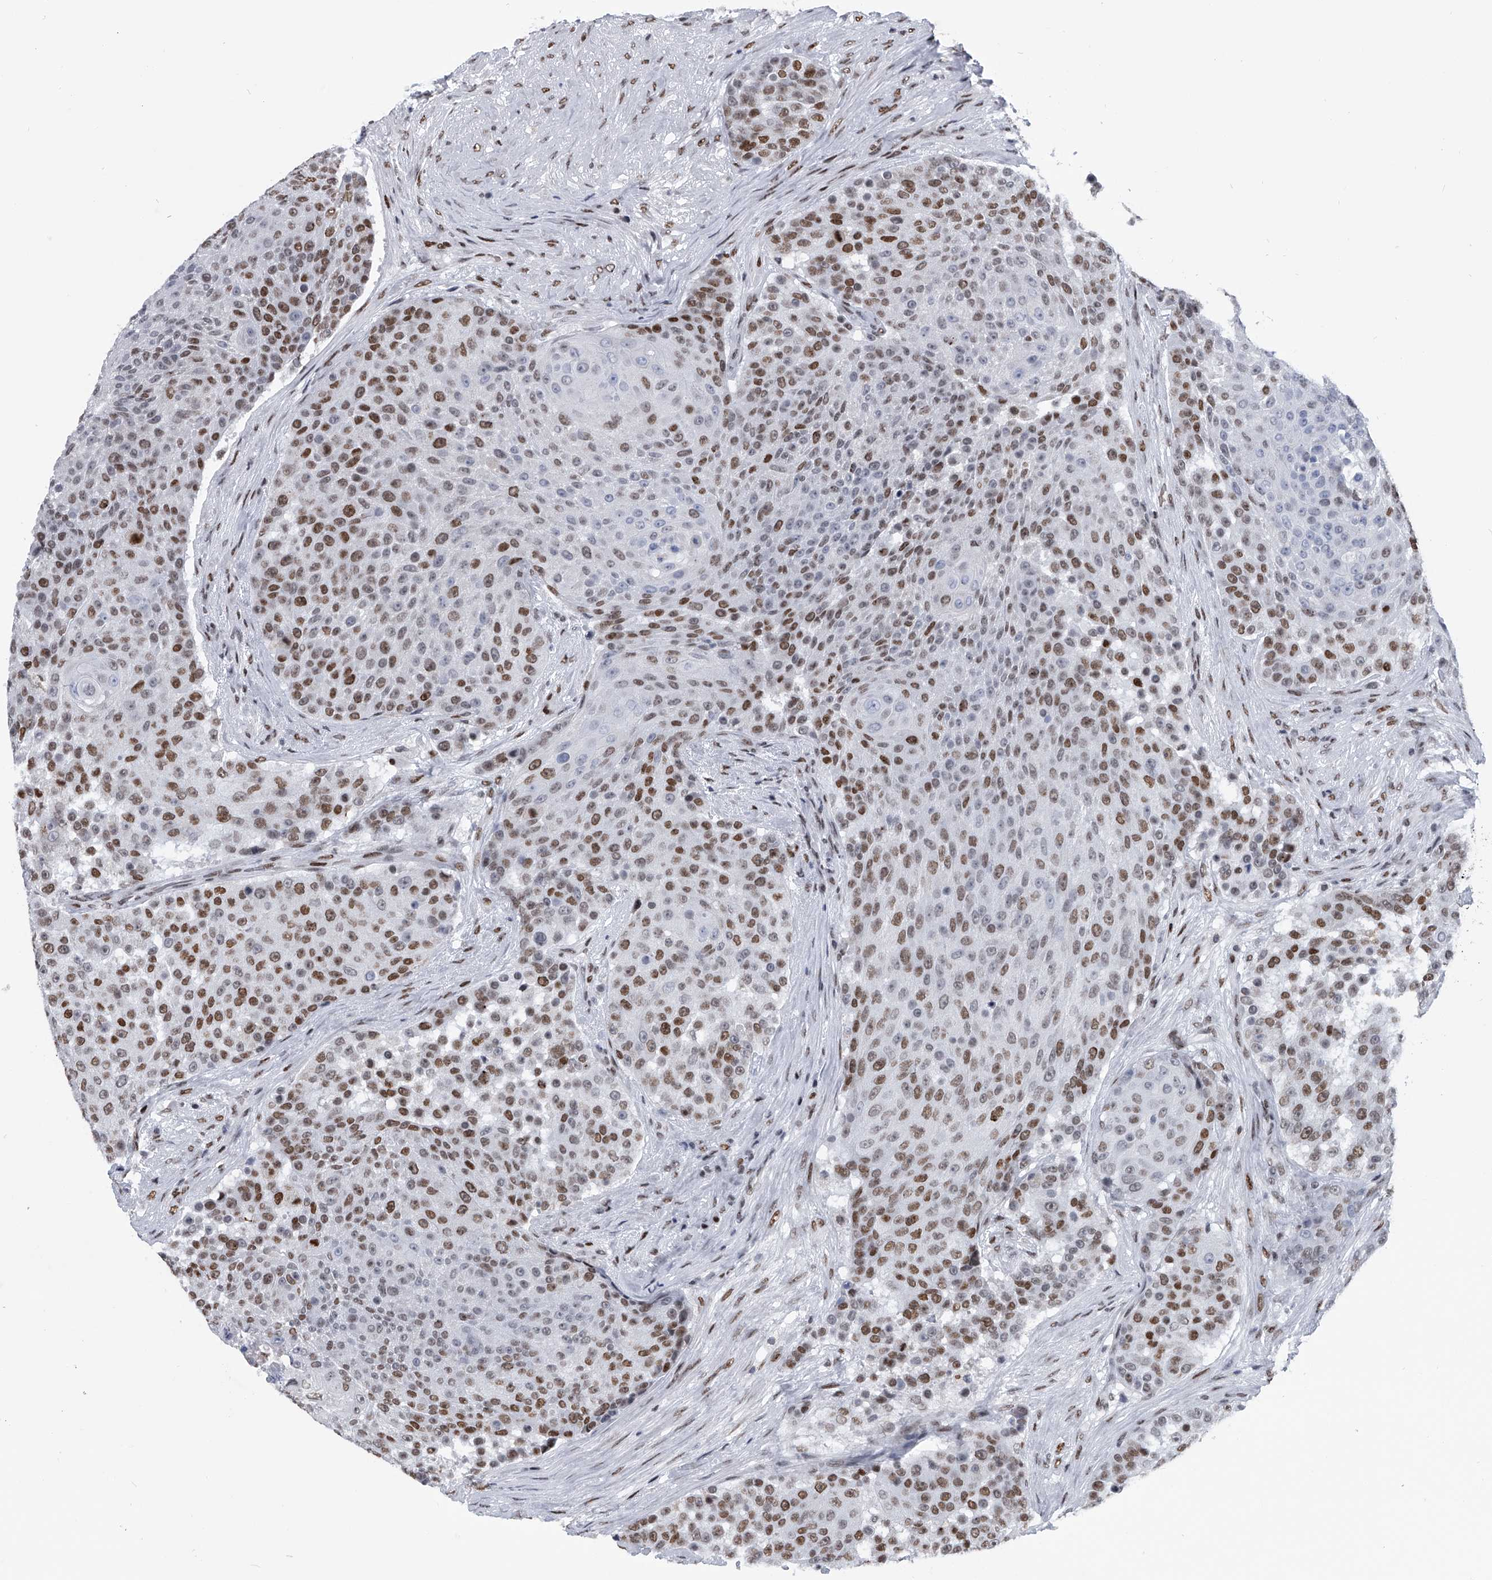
{"staining": {"intensity": "moderate", "quantity": ">75%", "location": "nuclear"}, "tissue": "urothelial cancer", "cell_type": "Tumor cells", "image_type": "cancer", "snomed": [{"axis": "morphology", "description": "Urothelial carcinoma, High grade"}, {"axis": "topography", "description": "Urinary bladder"}], "caption": "Human urothelial carcinoma (high-grade) stained with a brown dye exhibits moderate nuclear positive positivity in about >75% of tumor cells.", "gene": "SIM2", "patient": {"sex": "female", "age": 63}}